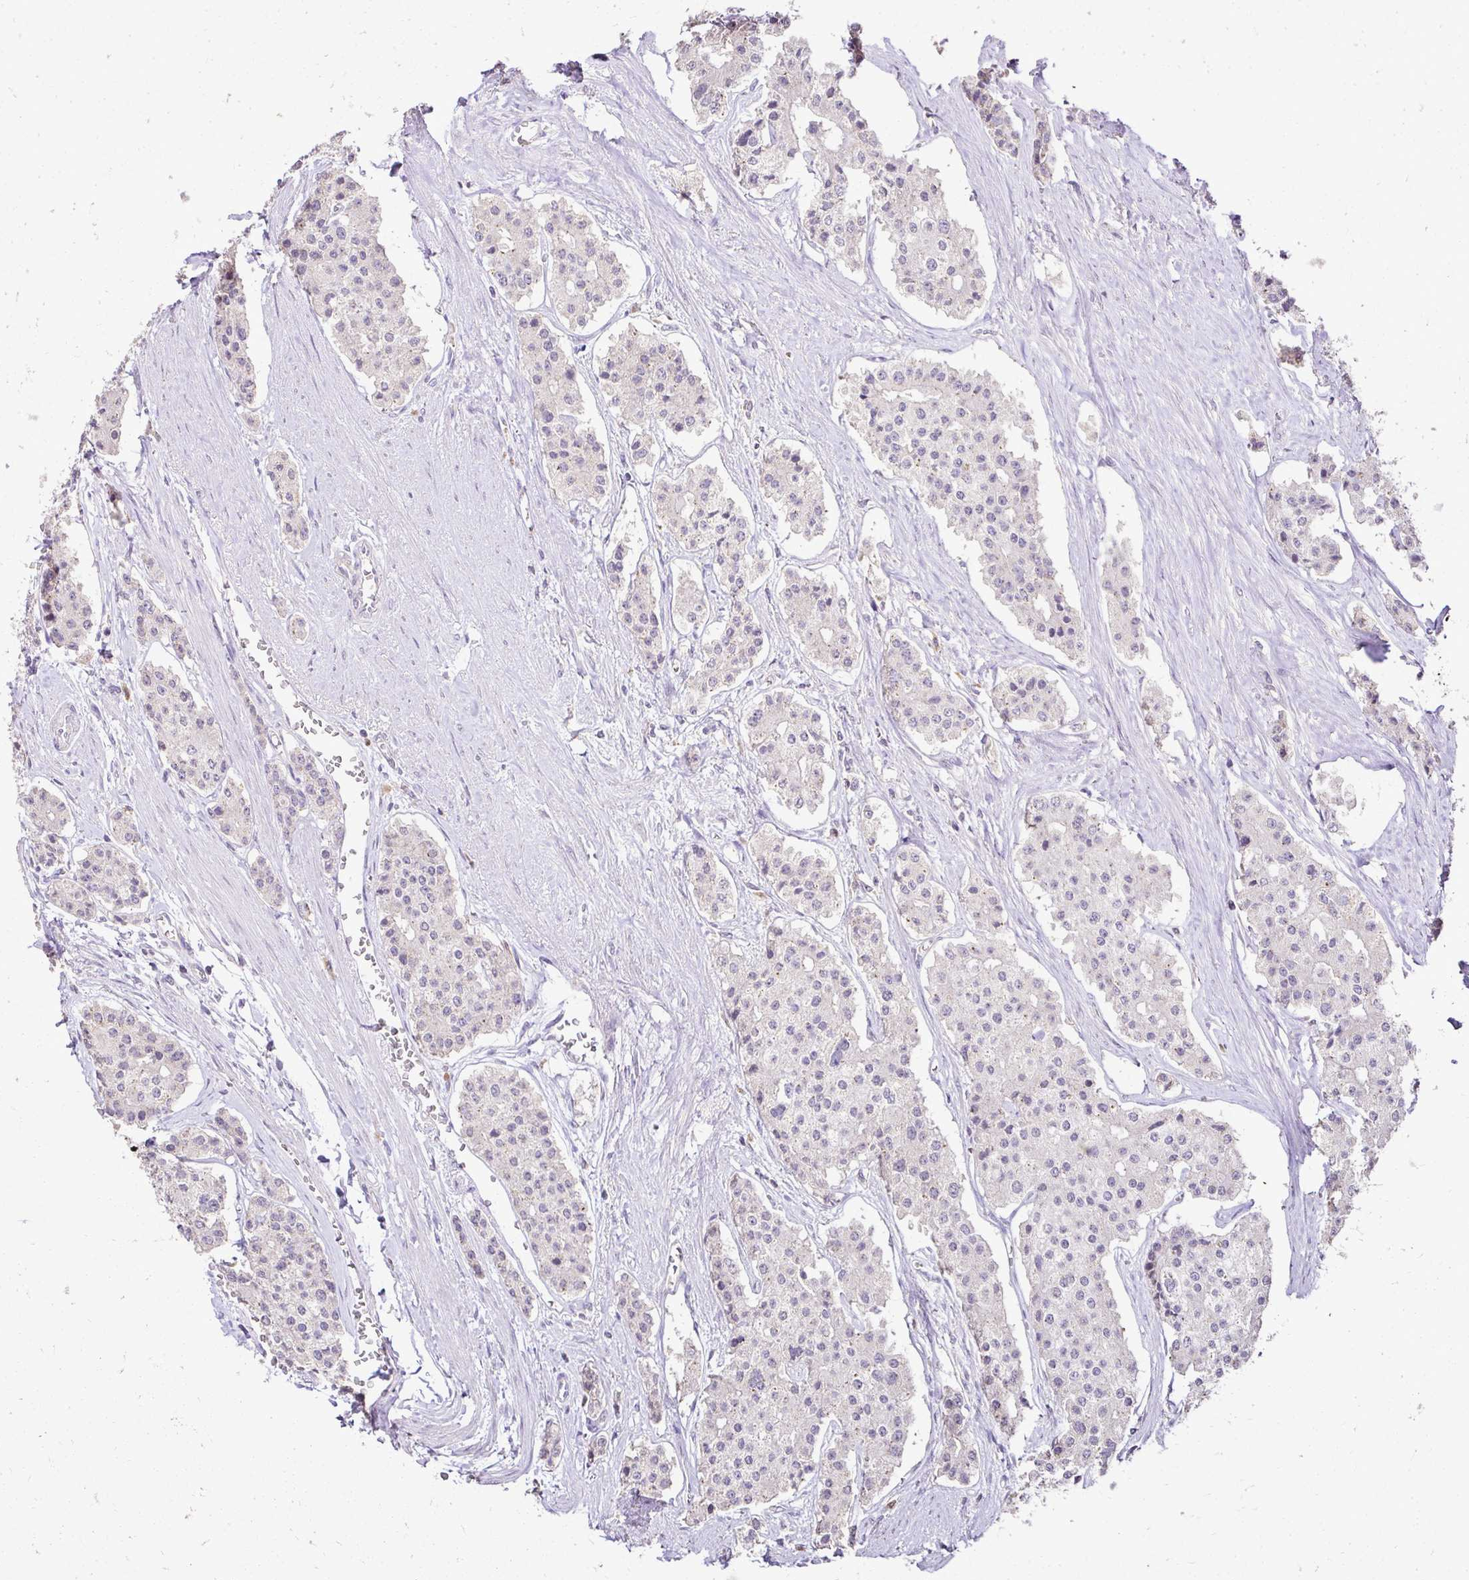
{"staining": {"intensity": "negative", "quantity": "none", "location": "none"}, "tissue": "carcinoid", "cell_type": "Tumor cells", "image_type": "cancer", "snomed": [{"axis": "morphology", "description": "Carcinoid, malignant, NOS"}, {"axis": "topography", "description": "Small intestine"}], "caption": "Tumor cells are negative for brown protein staining in carcinoid.", "gene": "KIAA1210", "patient": {"sex": "female", "age": 65}}